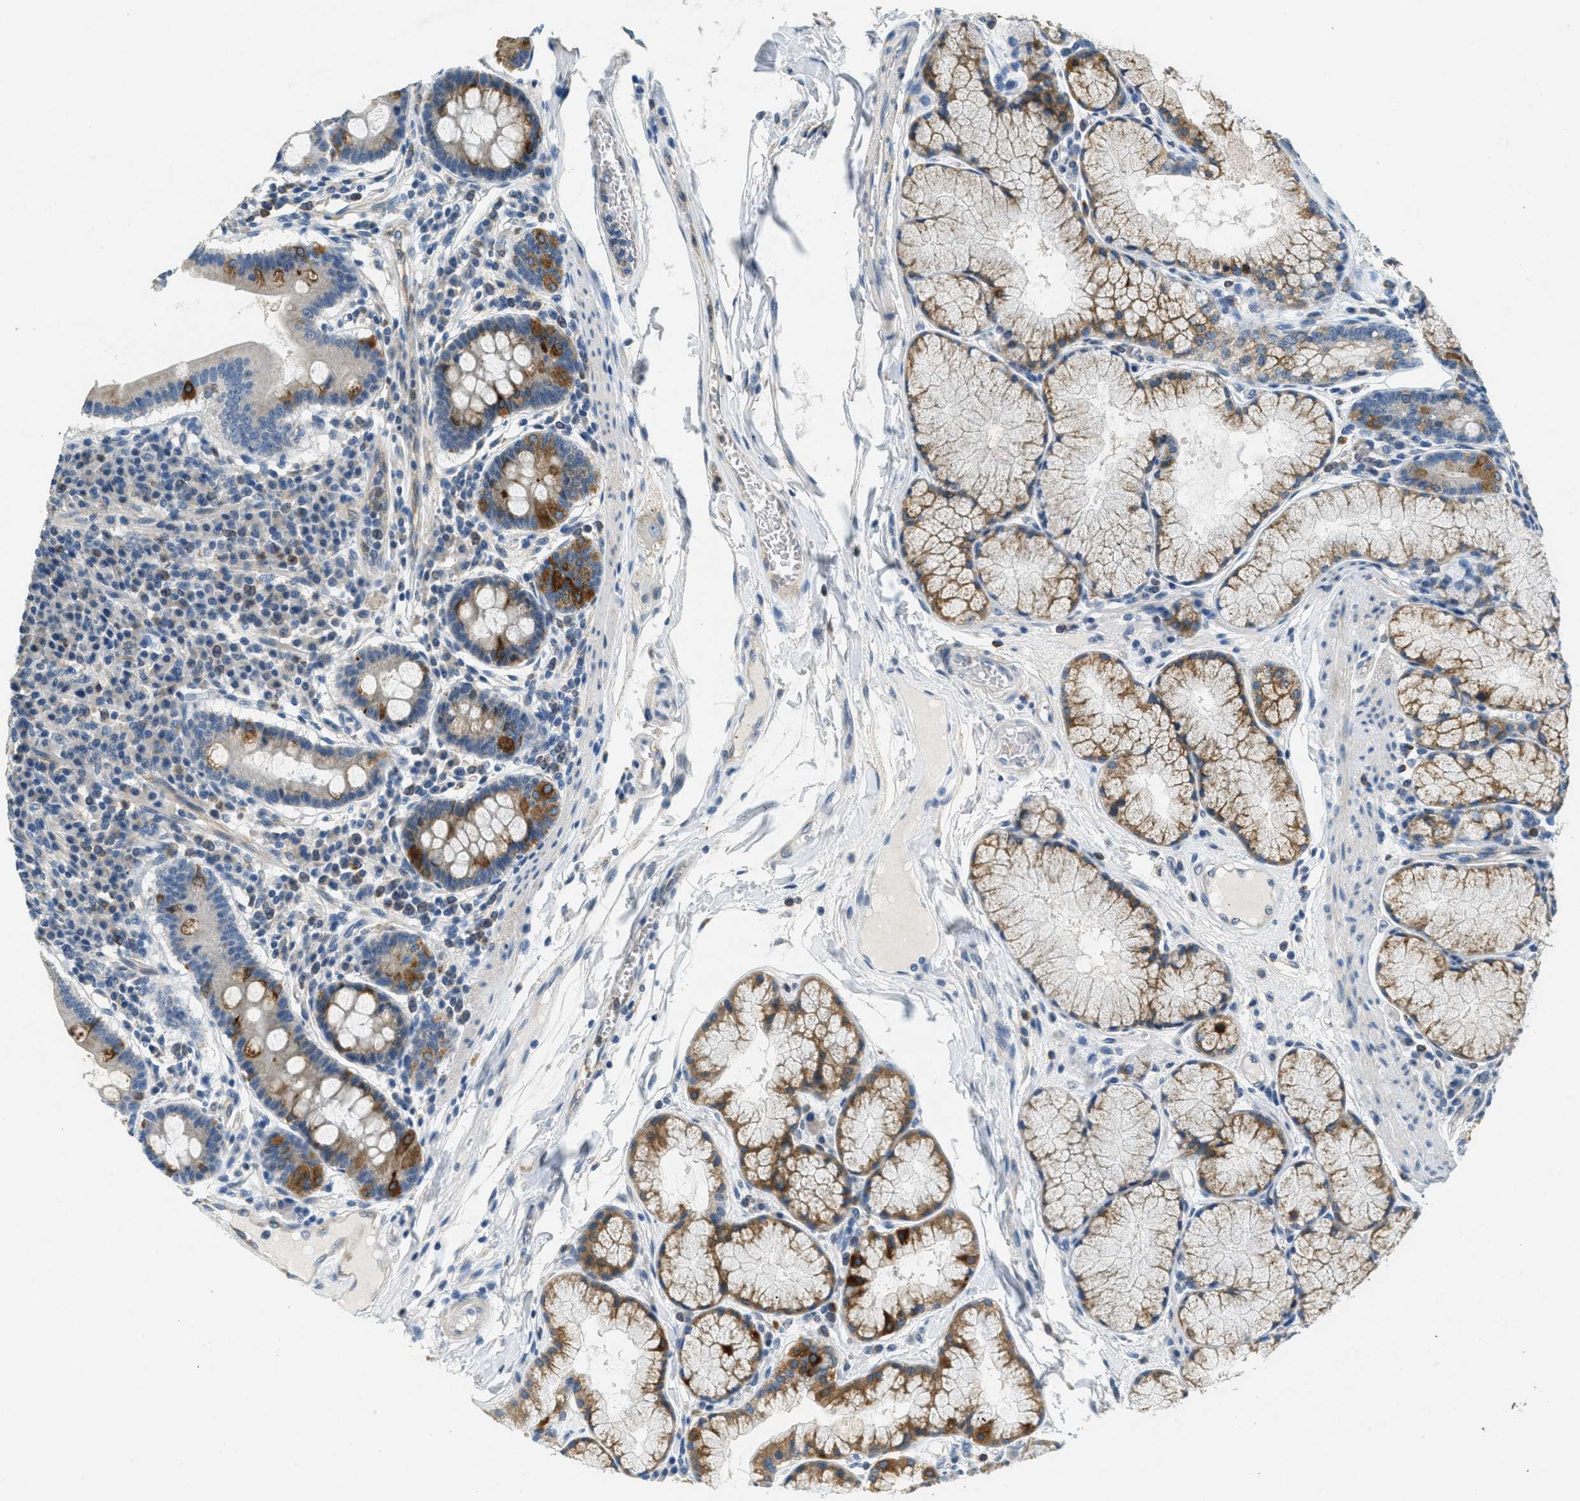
{"staining": {"intensity": "moderate", "quantity": ">75%", "location": "cytoplasmic/membranous"}, "tissue": "duodenum", "cell_type": "Glandular cells", "image_type": "normal", "snomed": [{"axis": "morphology", "description": "Normal tissue, NOS"}, {"axis": "topography", "description": "Duodenum"}], "caption": "Protein staining exhibits moderate cytoplasmic/membranous expression in about >75% of glandular cells in benign duodenum. The staining is performed using DAB brown chromogen to label protein expression. The nuclei are counter-stained blue using hematoxylin.", "gene": "RAB3D", "patient": {"sex": "male", "age": 50}}